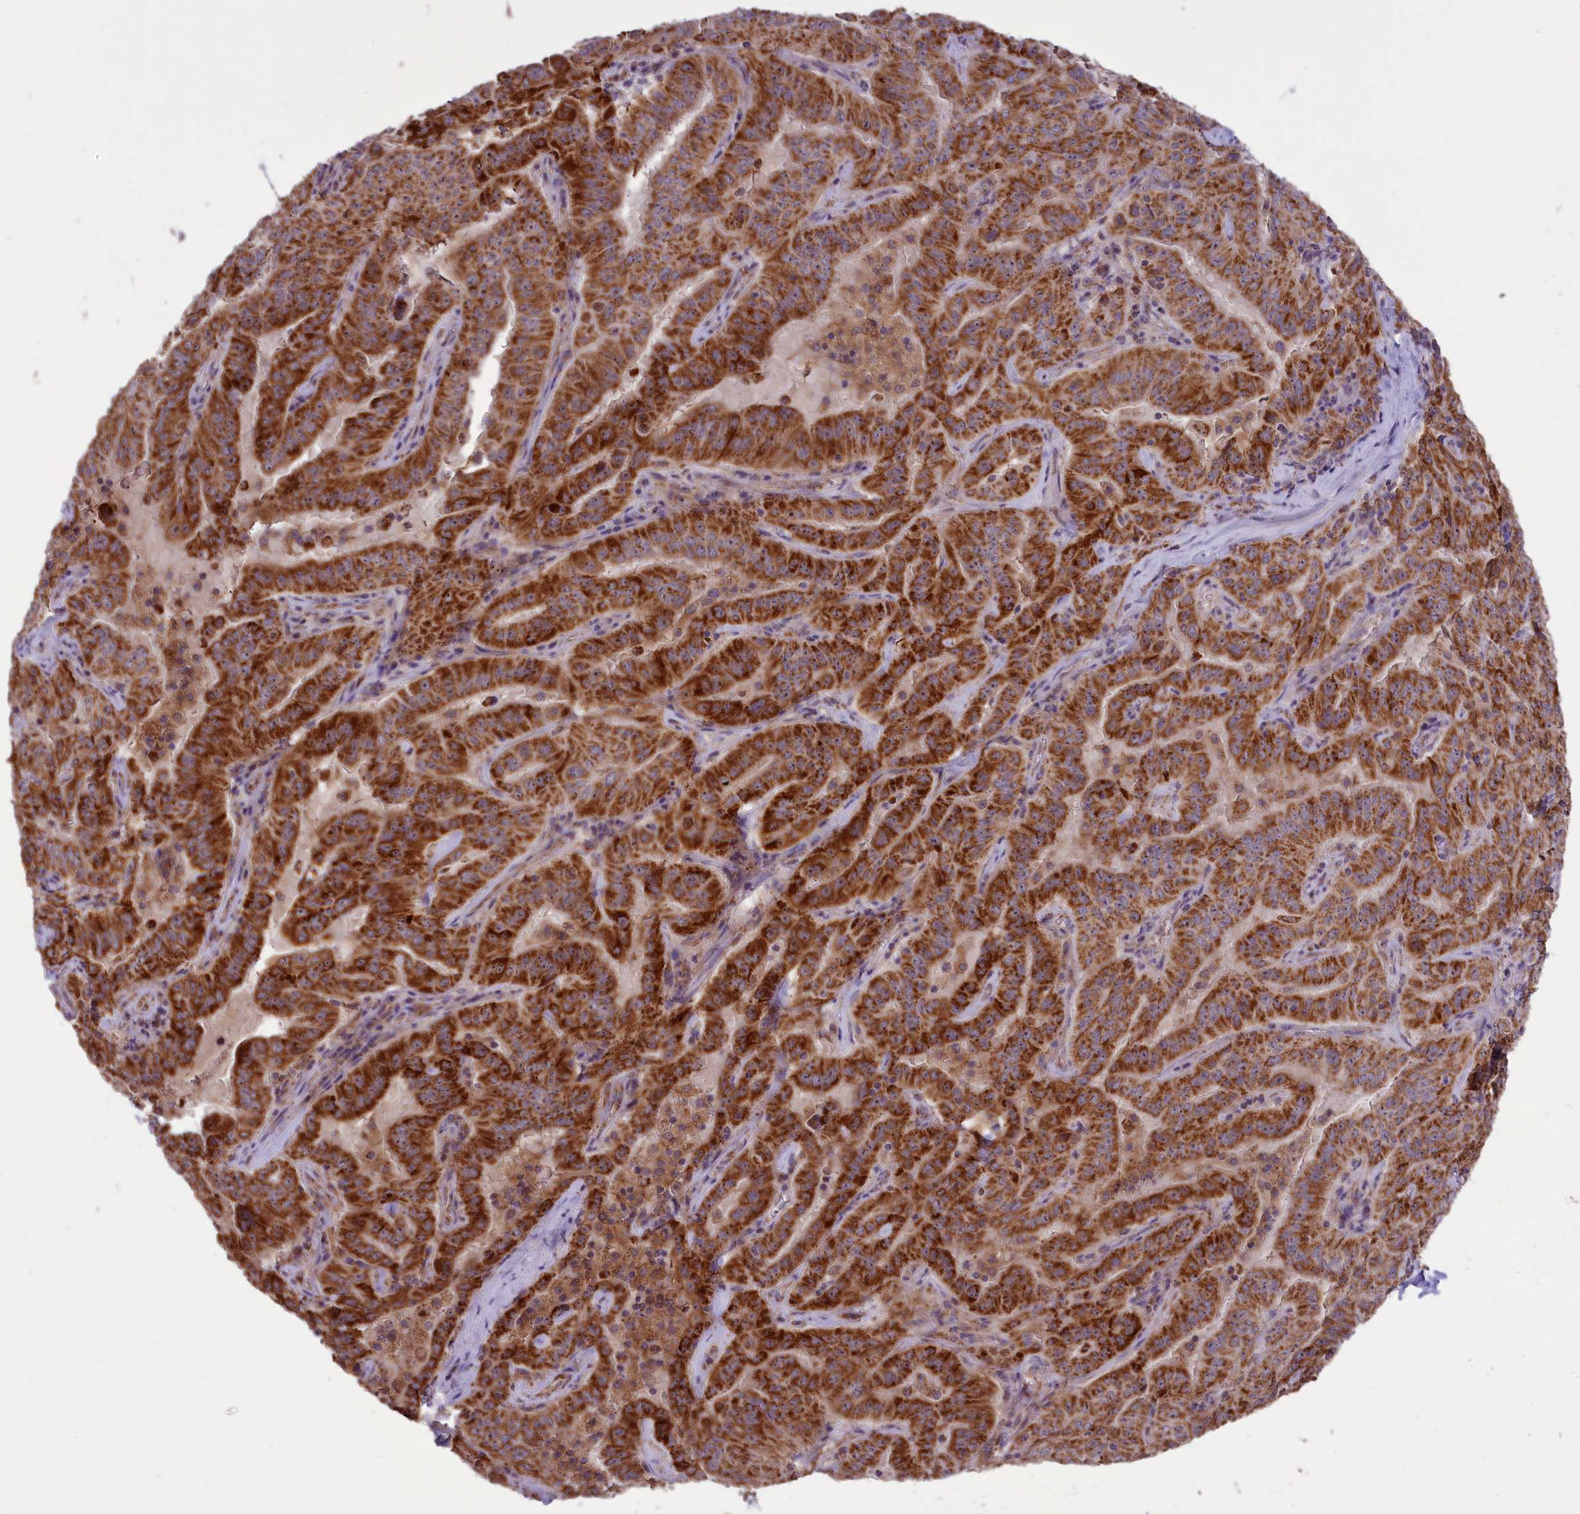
{"staining": {"intensity": "strong", "quantity": ">75%", "location": "cytoplasmic/membranous"}, "tissue": "pancreatic cancer", "cell_type": "Tumor cells", "image_type": "cancer", "snomed": [{"axis": "morphology", "description": "Adenocarcinoma, NOS"}, {"axis": "topography", "description": "Pancreas"}], "caption": "Pancreatic adenocarcinoma stained for a protein (brown) exhibits strong cytoplasmic/membranous positive positivity in about >75% of tumor cells.", "gene": "GLRX5", "patient": {"sex": "male", "age": 63}}